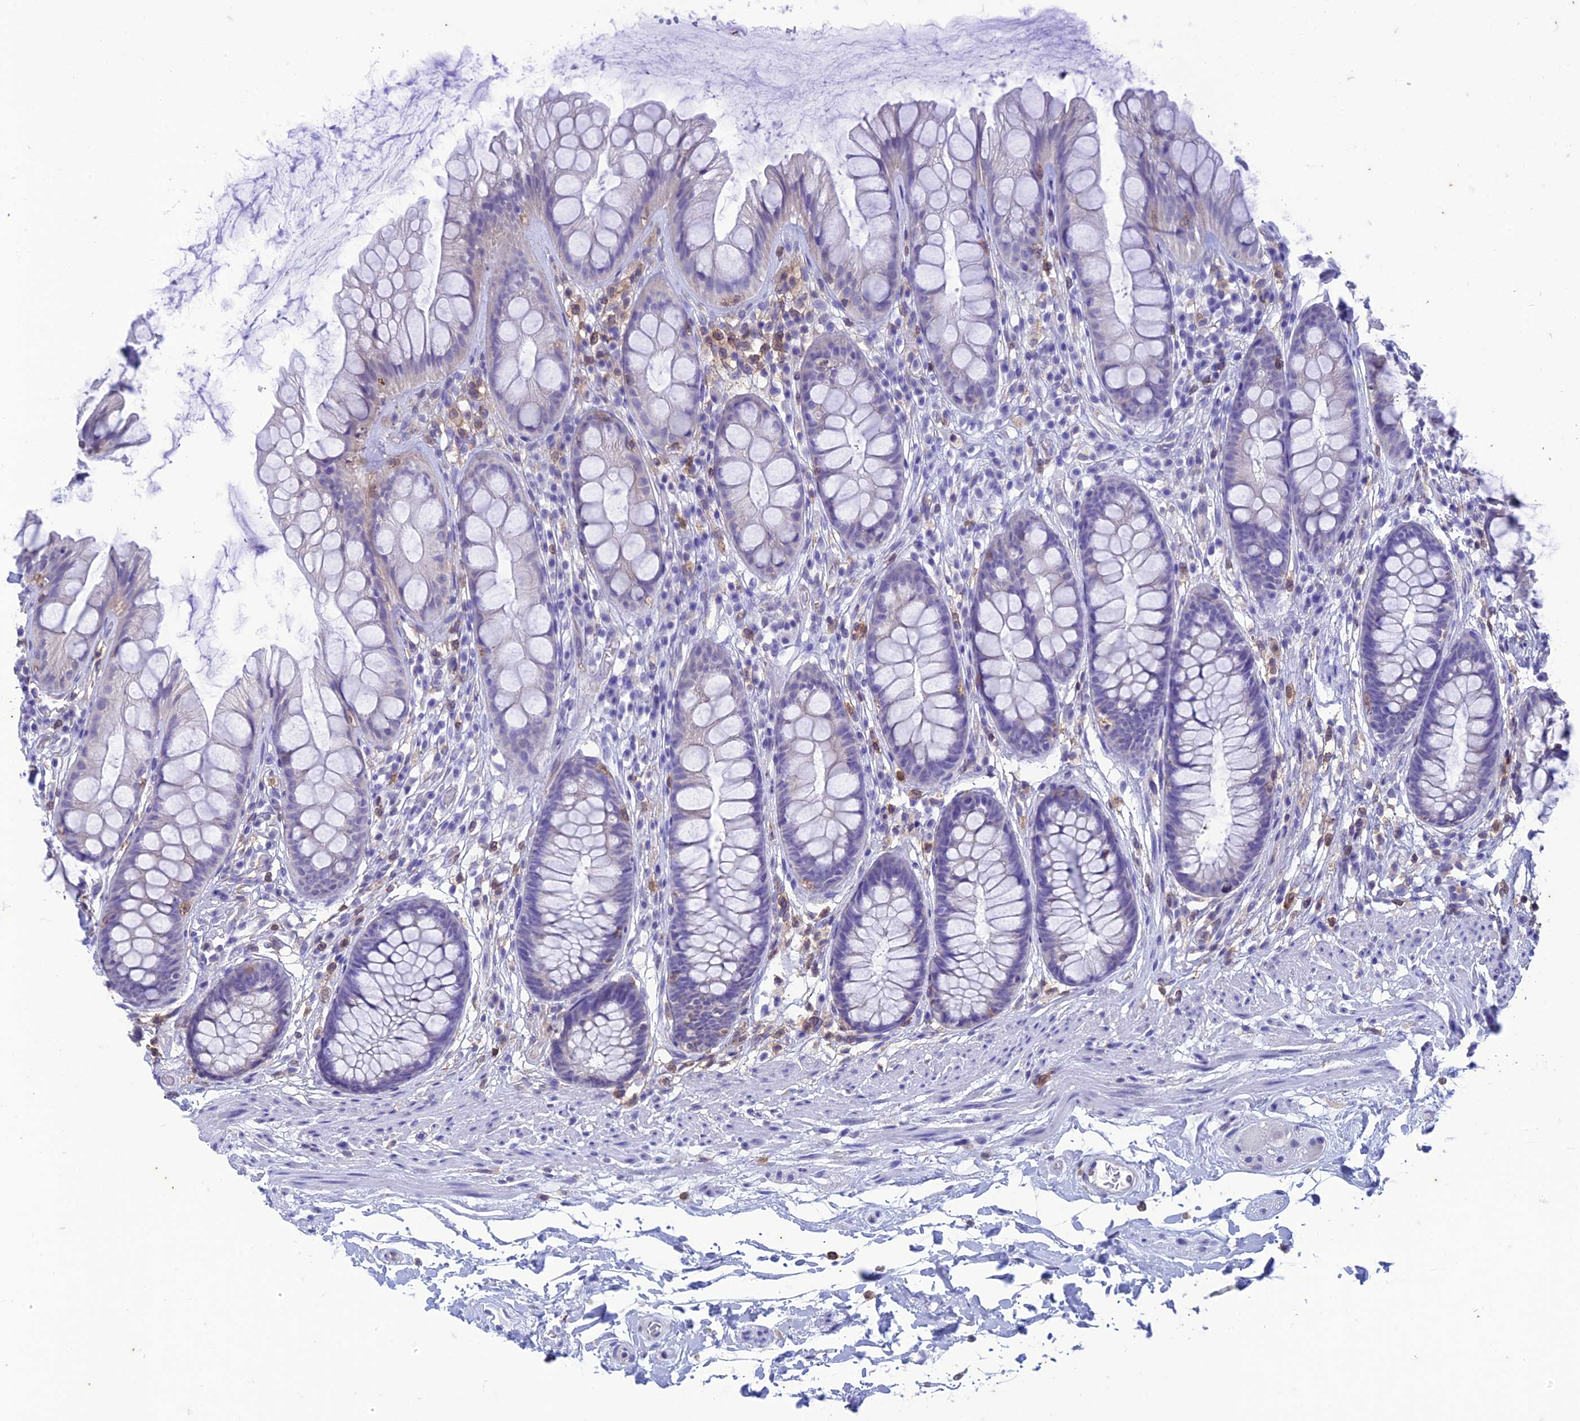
{"staining": {"intensity": "negative", "quantity": "none", "location": "none"}, "tissue": "rectum", "cell_type": "Glandular cells", "image_type": "normal", "snomed": [{"axis": "morphology", "description": "Normal tissue, NOS"}, {"axis": "topography", "description": "Rectum"}], "caption": "The photomicrograph displays no staining of glandular cells in benign rectum. The staining is performed using DAB brown chromogen with nuclei counter-stained in using hematoxylin.", "gene": "FGF7", "patient": {"sex": "male", "age": 74}}